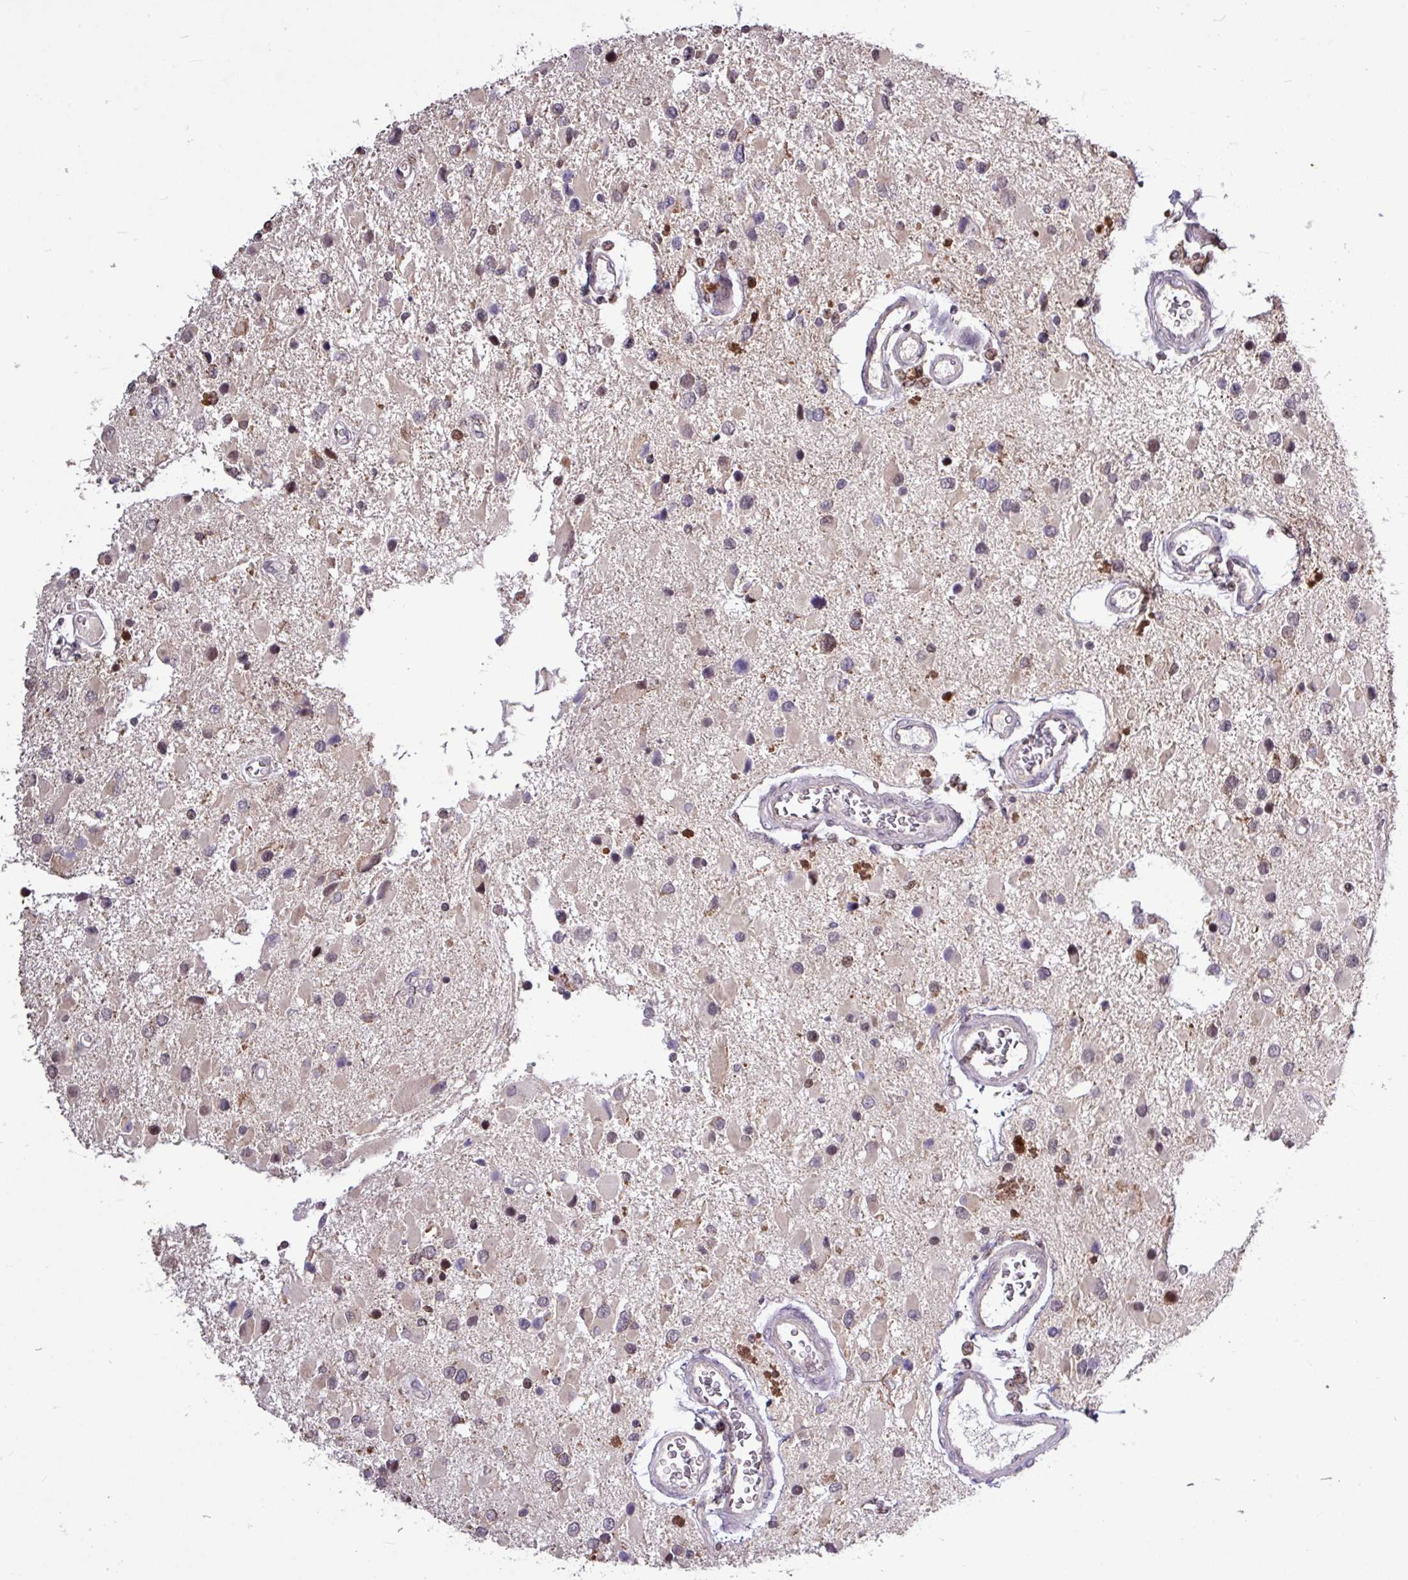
{"staining": {"intensity": "negative", "quantity": "none", "location": "none"}, "tissue": "glioma", "cell_type": "Tumor cells", "image_type": "cancer", "snomed": [{"axis": "morphology", "description": "Glioma, malignant, High grade"}, {"axis": "topography", "description": "Brain"}], "caption": "Protein analysis of malignant glioma (high-grade) reveals no significant positivity in tumor cells.", "gene": "SKIC2", "patient": {"sex": "male", "age": 53}}